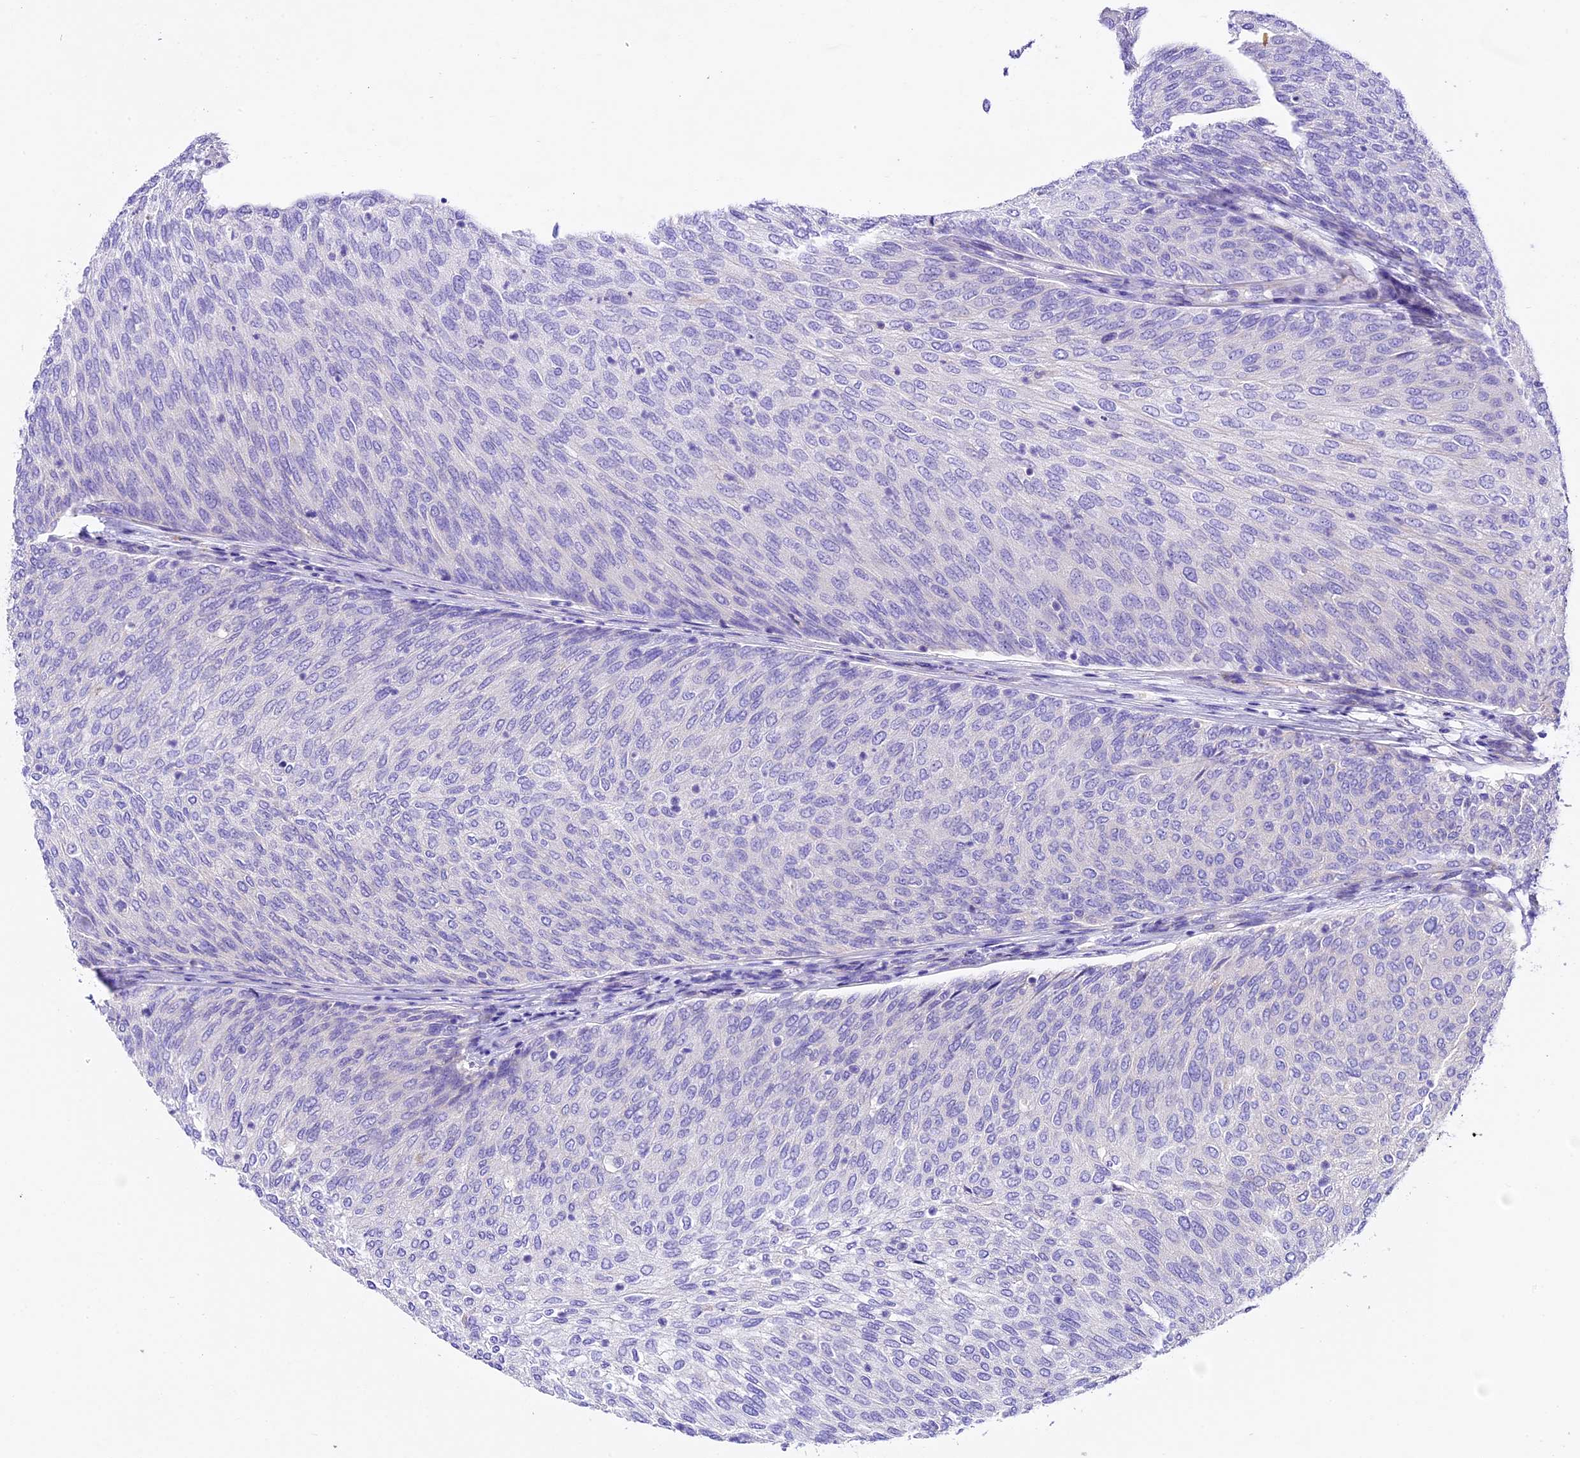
{"staining": {"intensity": "negative", "quantity": "none", "location": "none"}, "tissue": "urothelial cancer", "cell_type": "Tumor cells", "image_type": "cancer", "snomed": [{"axis": "morphology", "description": "Urothelial carcinoma, Low grade"}, {"axis": "topography", "description": "Urinary bladder"}], "caption": "An immunohistochemistry (IHC) histopathology image of urothelial carcinoma (low-grade) is shown. There is no staining in tumor cells of urothelial carcinoma (low-grade). The staining was performed using DAB (3,3'-diaminobenzidine) to visualize the protein expression in brown, while the nuclei were stained in blue with hematoxylin (Magnification: 20x).", "gene": "PEMT", "patient": {"sex": "female", "age": 79}}